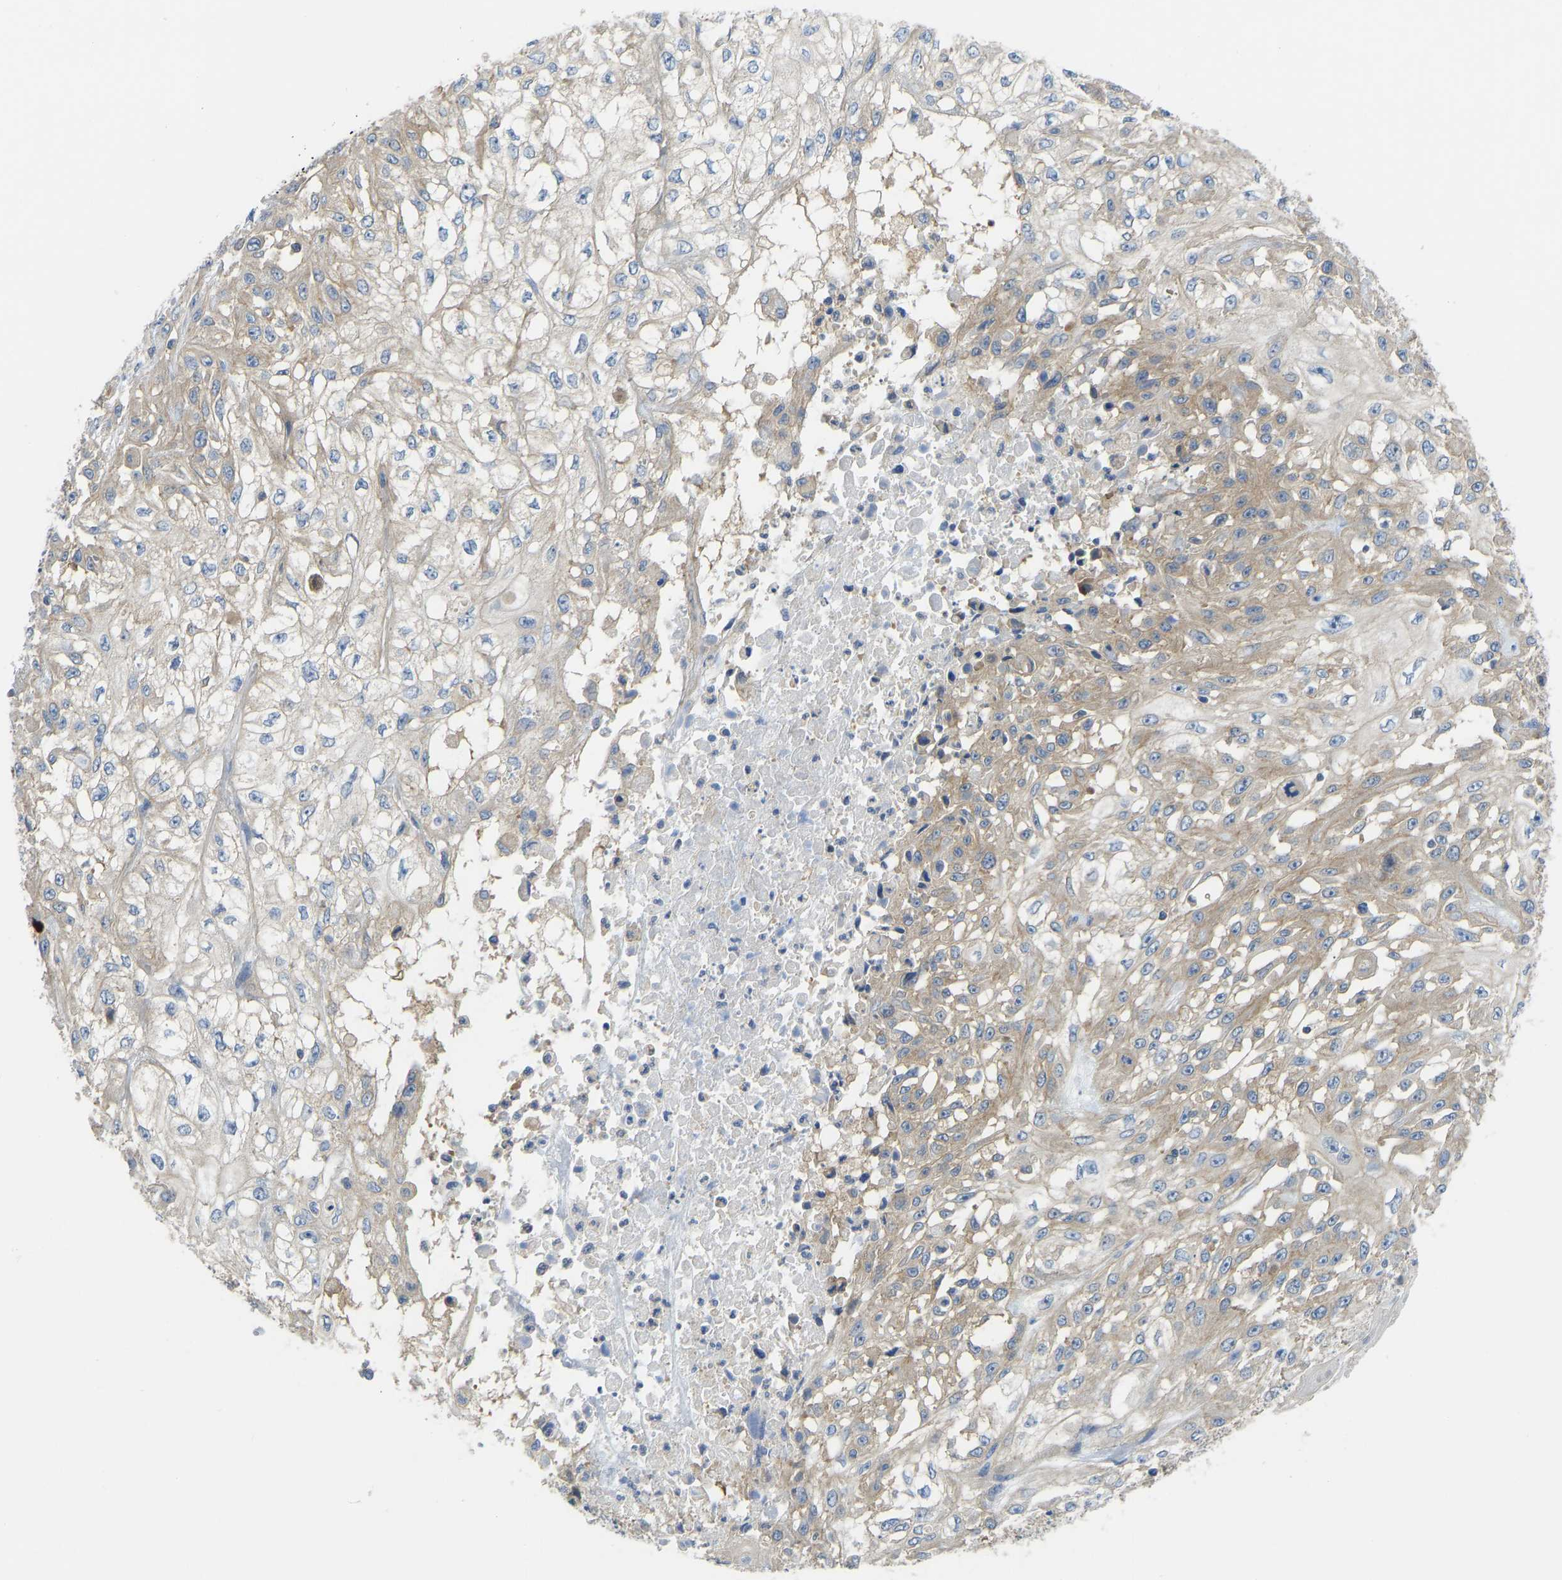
{"staining": {"intensity": "moderate", "quantity": ">75%", "location": "cytoplasmic/membranous"}, "tissue": "skin cancer", "cell_type": "Tumor cells", "image_type": "cancer", "snomed": [{"axis": "morphology", "description": "Squamous cell carcinoma, NOS"}, {"axis": "morphology", "description": "Squamous cell carcinoma, metastatic, NOS"}, {"axis": "topography", "description": "Skin"}, {"axis": "topography", "description": "Lymph node"}], "caption": "Brown immunohistochemical staining in human skin cancer reveals moderate cytoplasmic/membranous staining in approximately >75% of tumor cells.", "gene": "PPP3CA", "patient": {"sex": "male", "age": 75}}